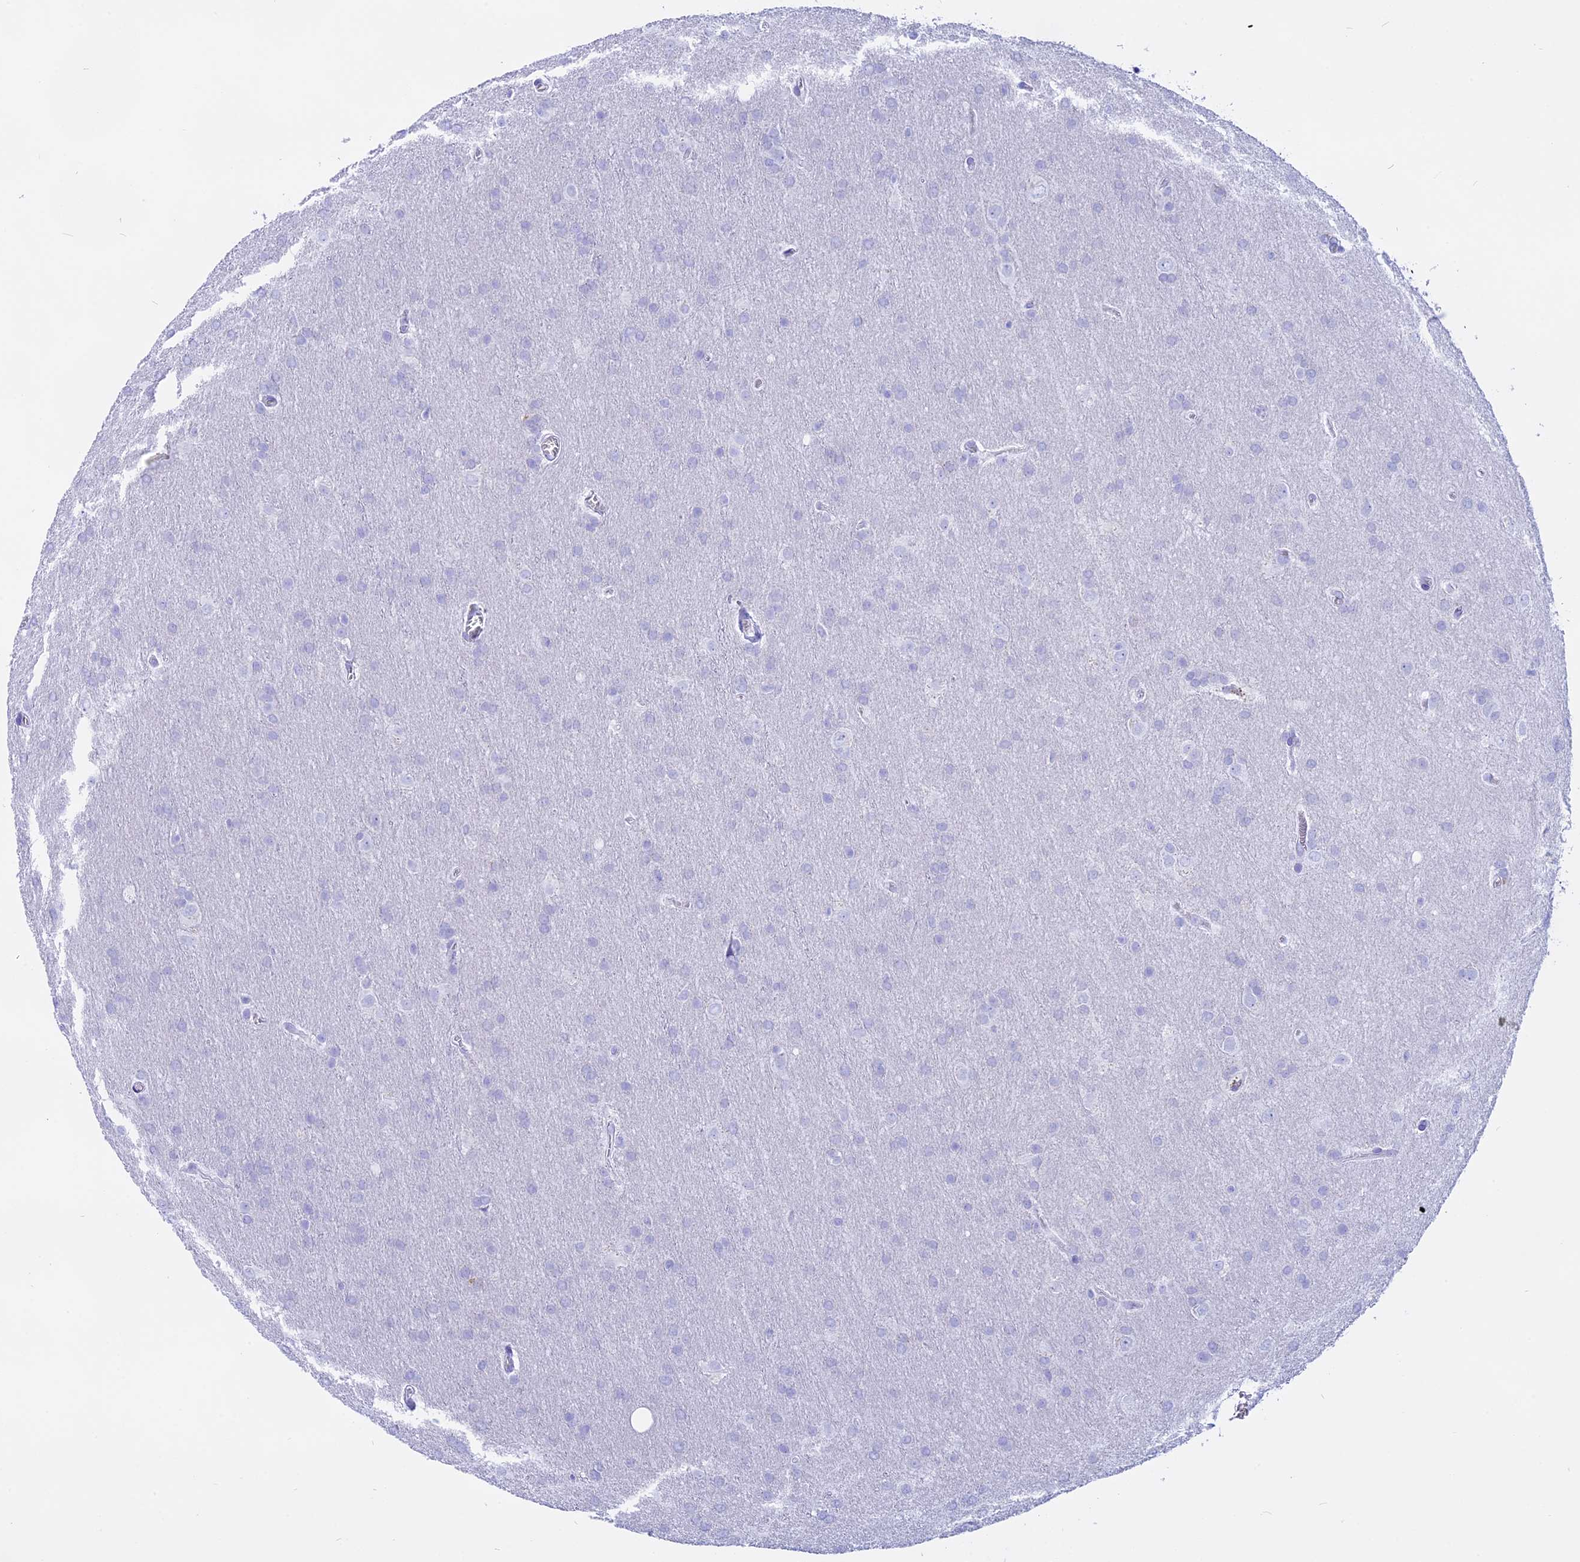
{"staining": {"intensity": "negative", "quantity": "none", "location": "none"}, "tissue": "glioma", "cell_type": "Tumor cells", "image_type": "cancer", "snomed": [{"axis": "morphology", "description": "Glioma, malignant, Low grade"}, {"axis": "topography", "description": "Brain"}], "caption": "Immunohistochemical staining of human glioma reveals no significant expression in tumor cells.", "gene": "ISCA1", "patient": {"sex": "female", "age": 32}}